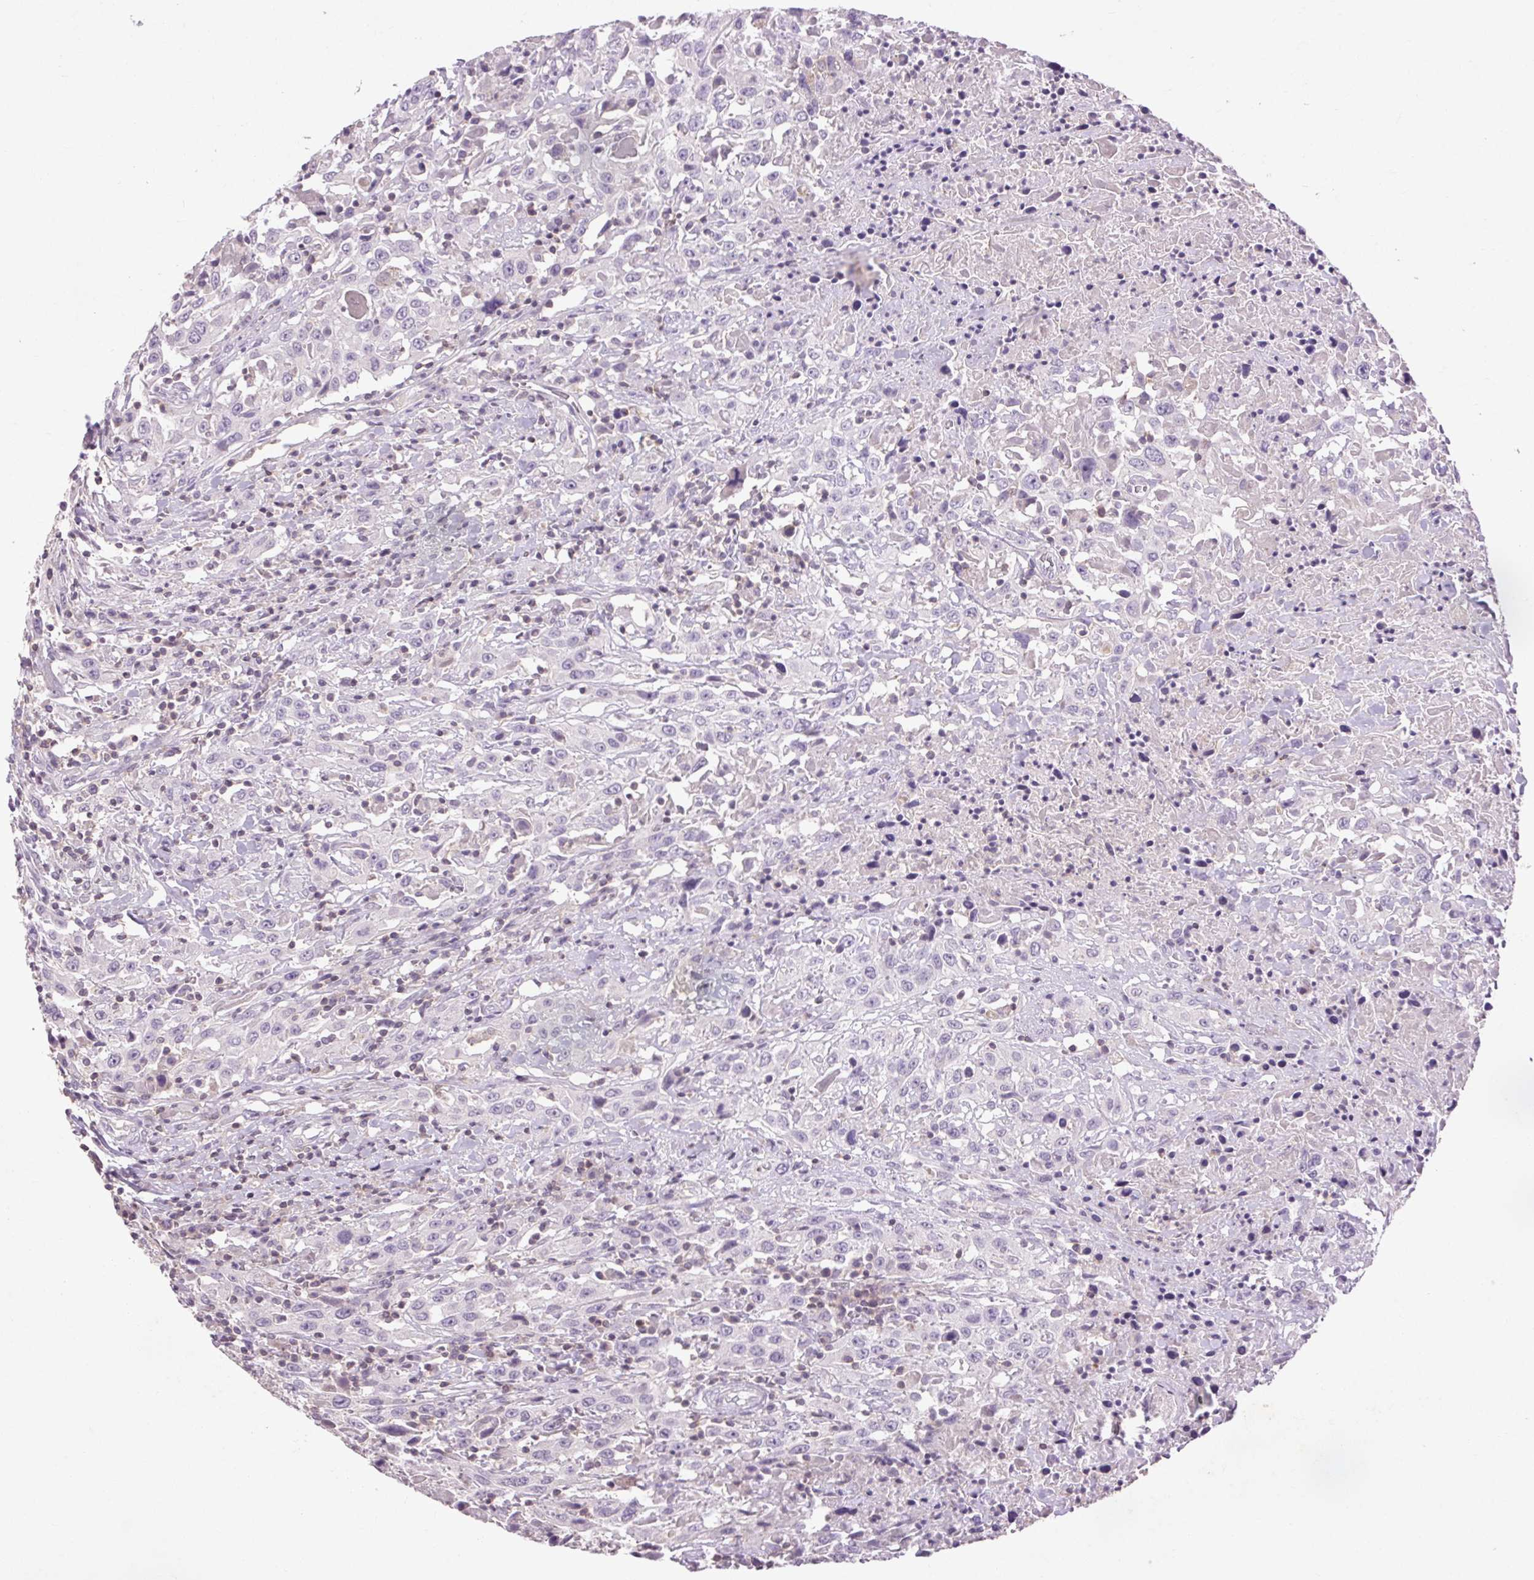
{"staining": {"intensity": "negative", "quantity": "none", "location": "none"}, "tissue": "urothelial cancer", "cell_type": "Tumor cells", "image_type": "cancer", "snomed": [{"axis": "morphology", "description": "Urothelial carcinoma, High grade"}, {"axis": "topography", "description": "Urinary bladder"}], "caption": "High-grade urothelial carcinoma was stained to show a protein in brown. There is no significant positivity in tumor cells. (Brightfield microscopy of DAB (3,3'-diaminobenzidine) IHC at high magnification).", "gene": "FNDC7", "patient": {"sex": "male", "age": 61}}